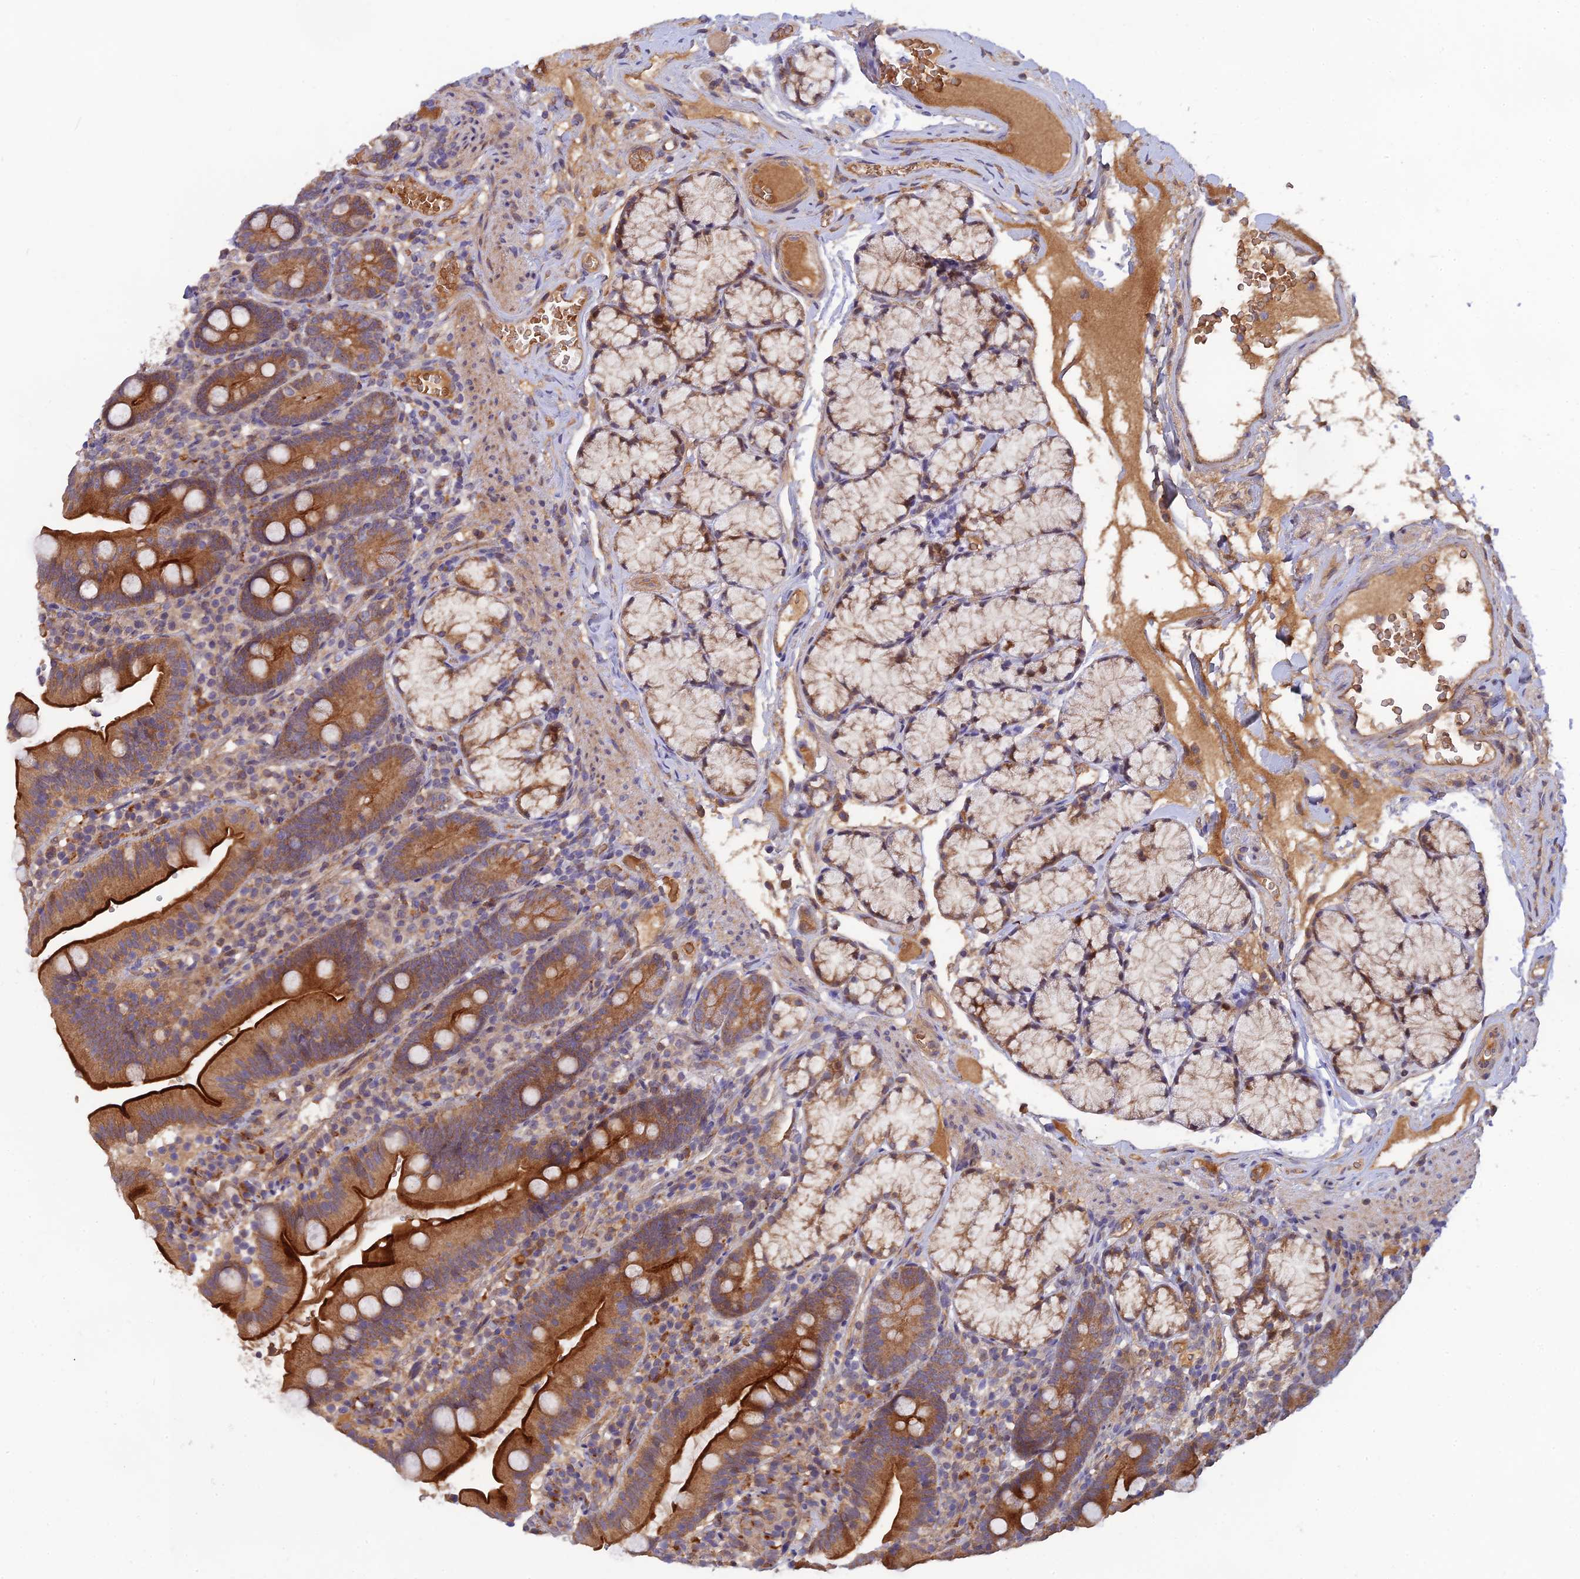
{"staining": {"intensity": "strong", "quantity": ">75%", "location": "cytoplasmic/membranous"}, "tissue": "duodenum", "cell_type": "Glandular cells", "image_type": "normal", "snomed": [{"axis": "morphology", "description": "Normal tissue, NOS"}, {"axis": "topography", "description": "Duodenum"}], "caption": "Protein expression analysis of unremarkable human duodenum reveals strong cytoplasmic/membranous positivity in approximately >75% of glandular cells.", "gene": "FAM151B", "patient": {"sex": "female", "age": 67}}